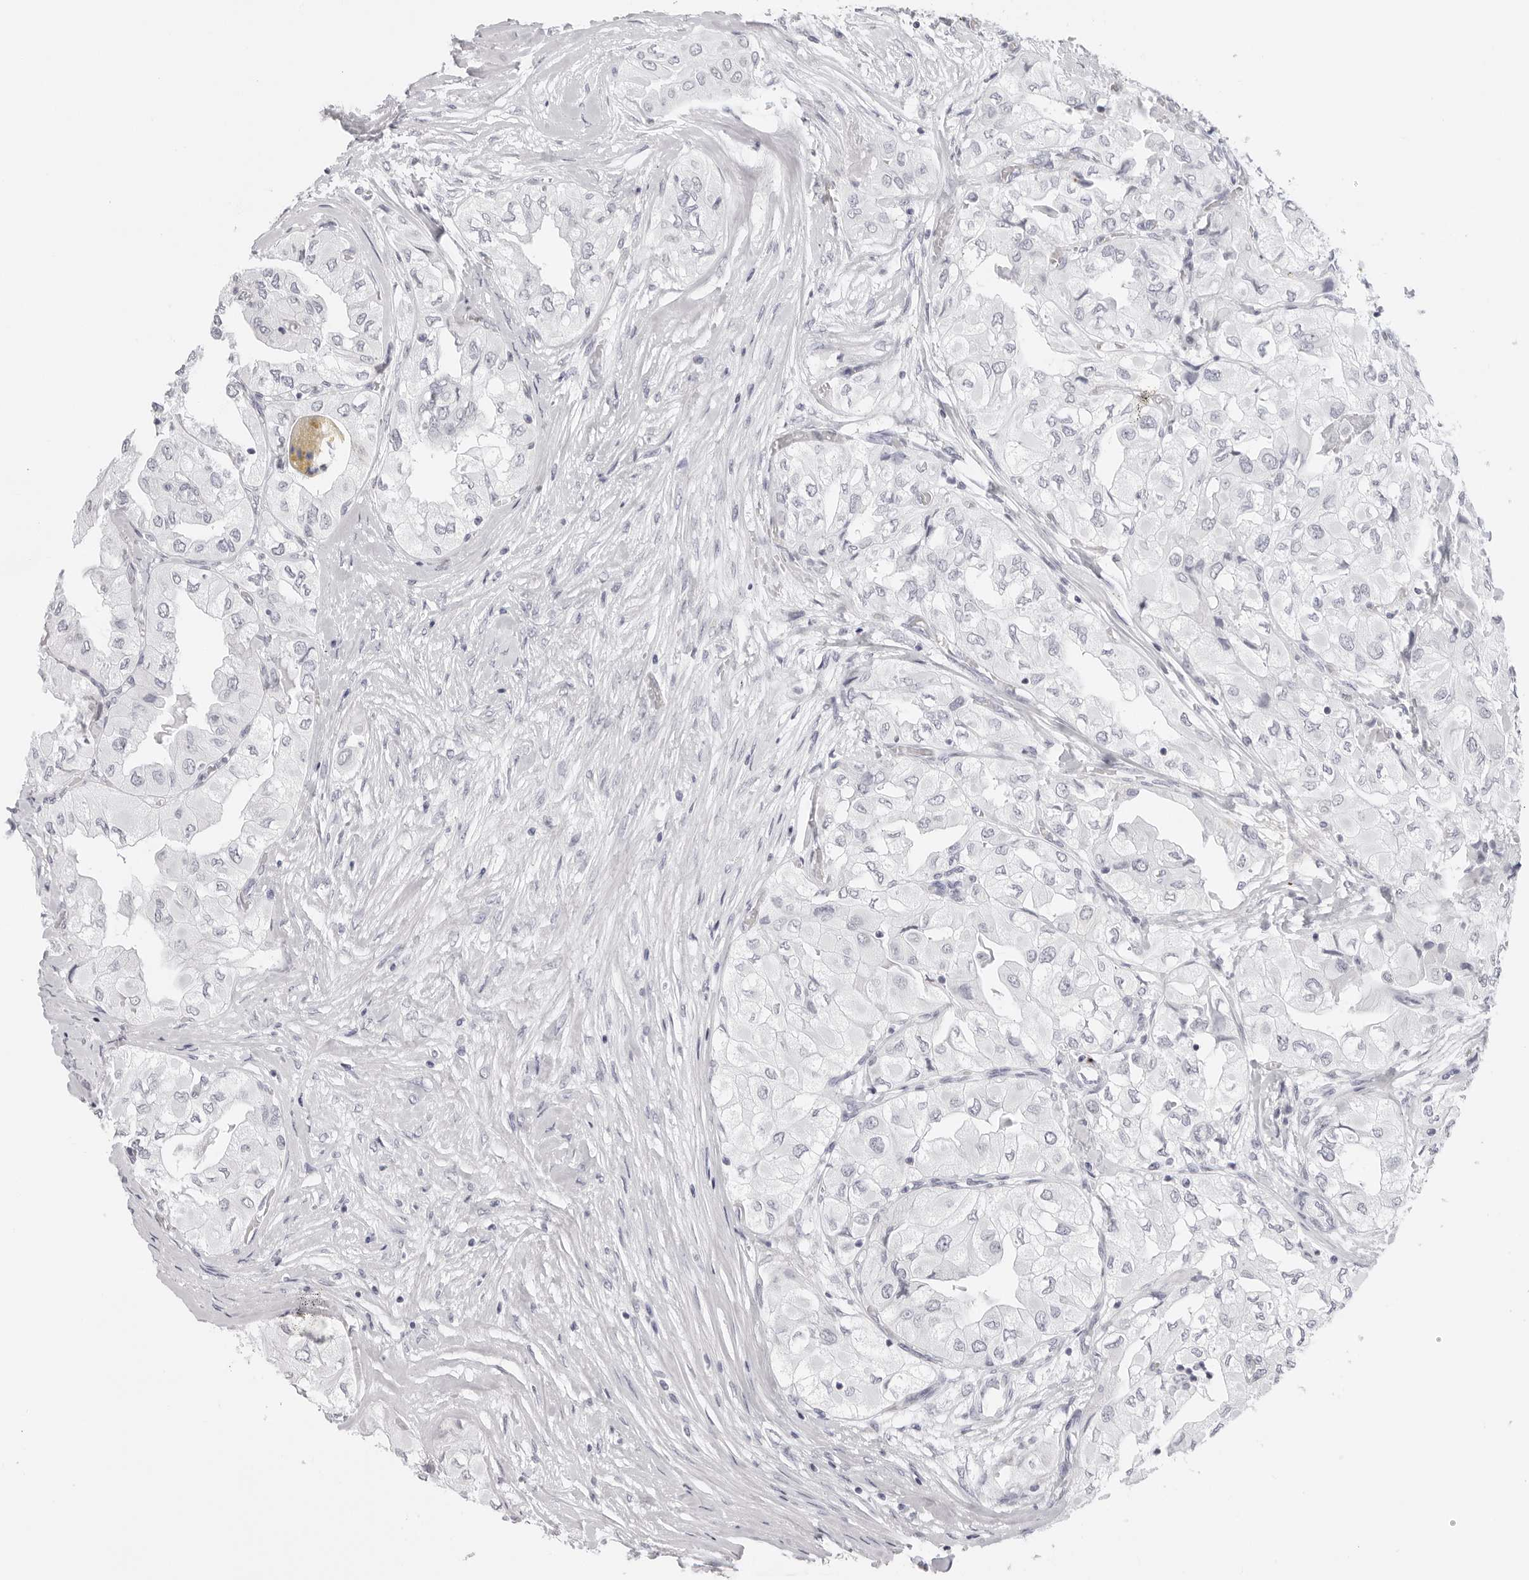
{"staining": {"intensity": "negative", "quantity": "none", "location": "none"}, "tissue": "thyroid cancer", "cell_type": "Tumor cells", "image_type": "cancer", "snomed": [{"axis": "morphology", "description": "Papillary adenocarcinoma, NOS"}, {"axis": "topography", "description": "Thyroid gland"}], "caption": "Immunohistochemistry of human papillary adenocarcinoma (thyroid) reveals no positivity in tumor cells.", "gene": "CST5", "patient": {"sex": "female", "age": 59}}